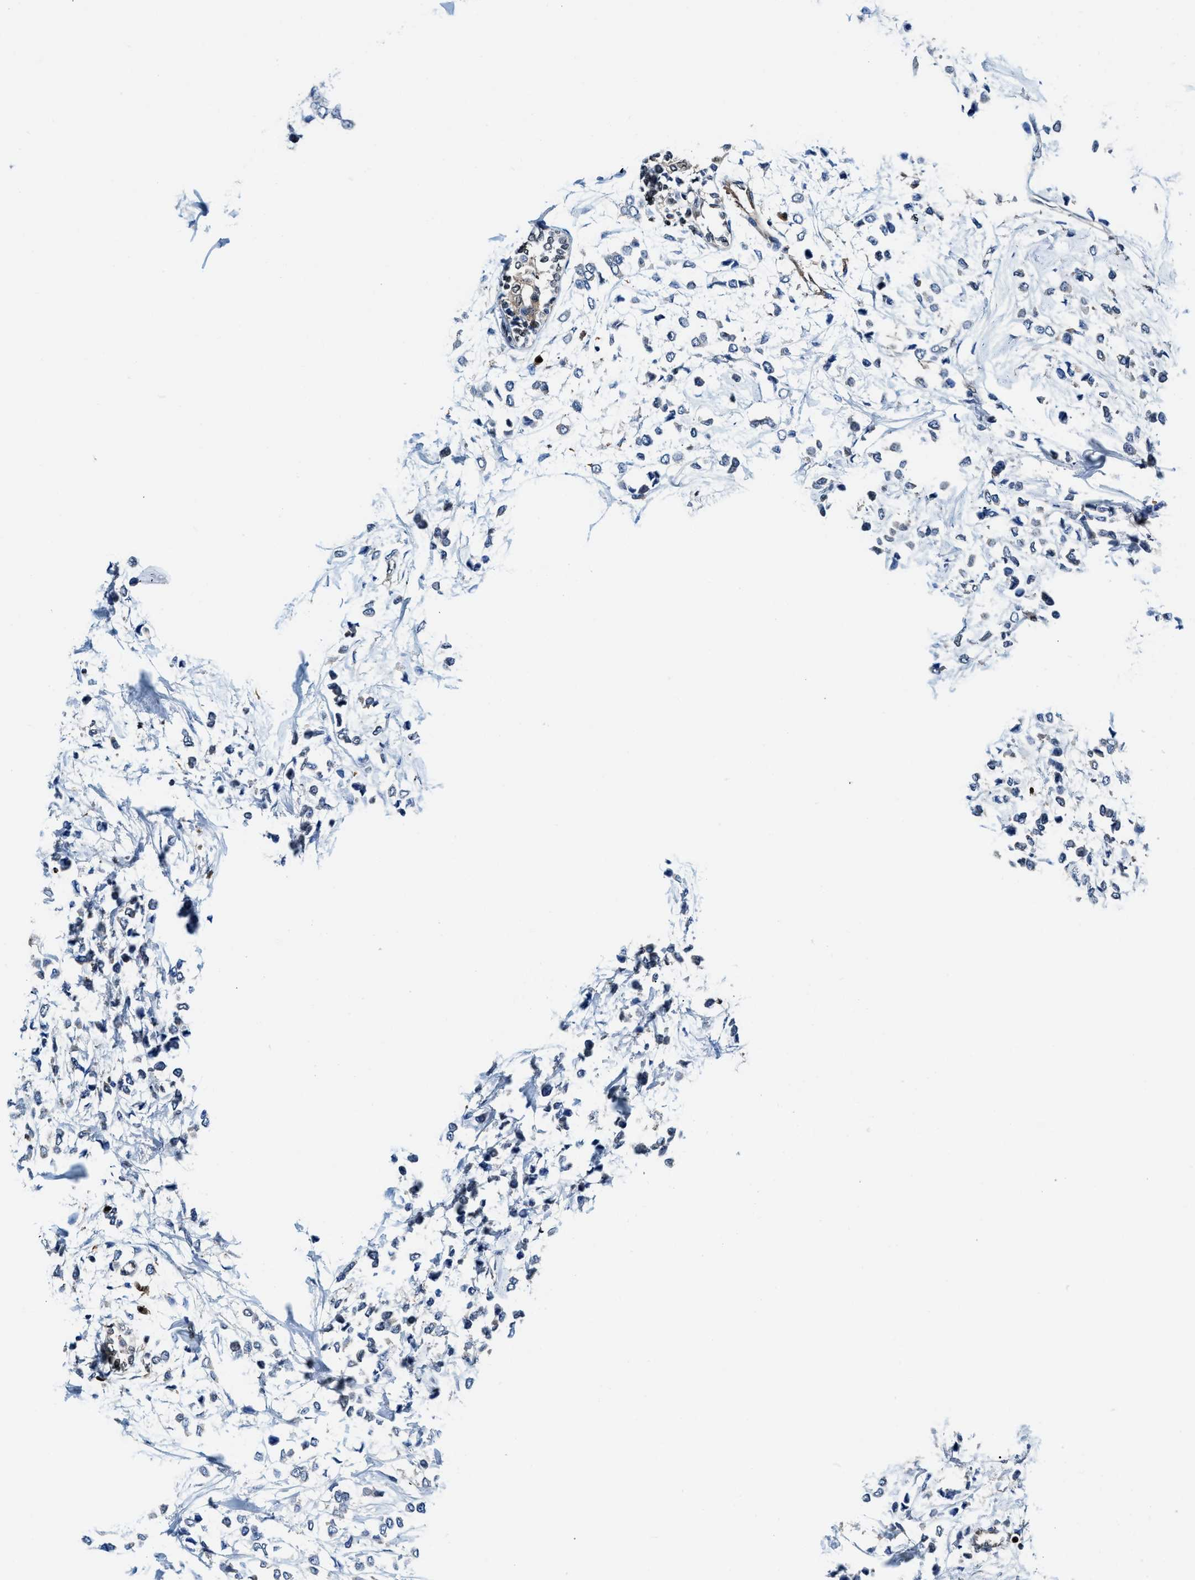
{"staining": {"intensity": "negative", "quantity": "none", "location": "none"}, "tissue": "breast cancer", "cell_type": "Tumor cells", "image_type": "cancer", "snomed": [{"axis": "morphology", "description": "Lobular carcinoma"}, {"axis": "topography", "description": "Breast"}], "caption": "This is a photomicrograph of immunohistochemistry staining of lobular carcinoma (breast), which shows no staining in tumor cells.", "gene": "LTA4H", "patient": {"sex": "female", "age": 51}}